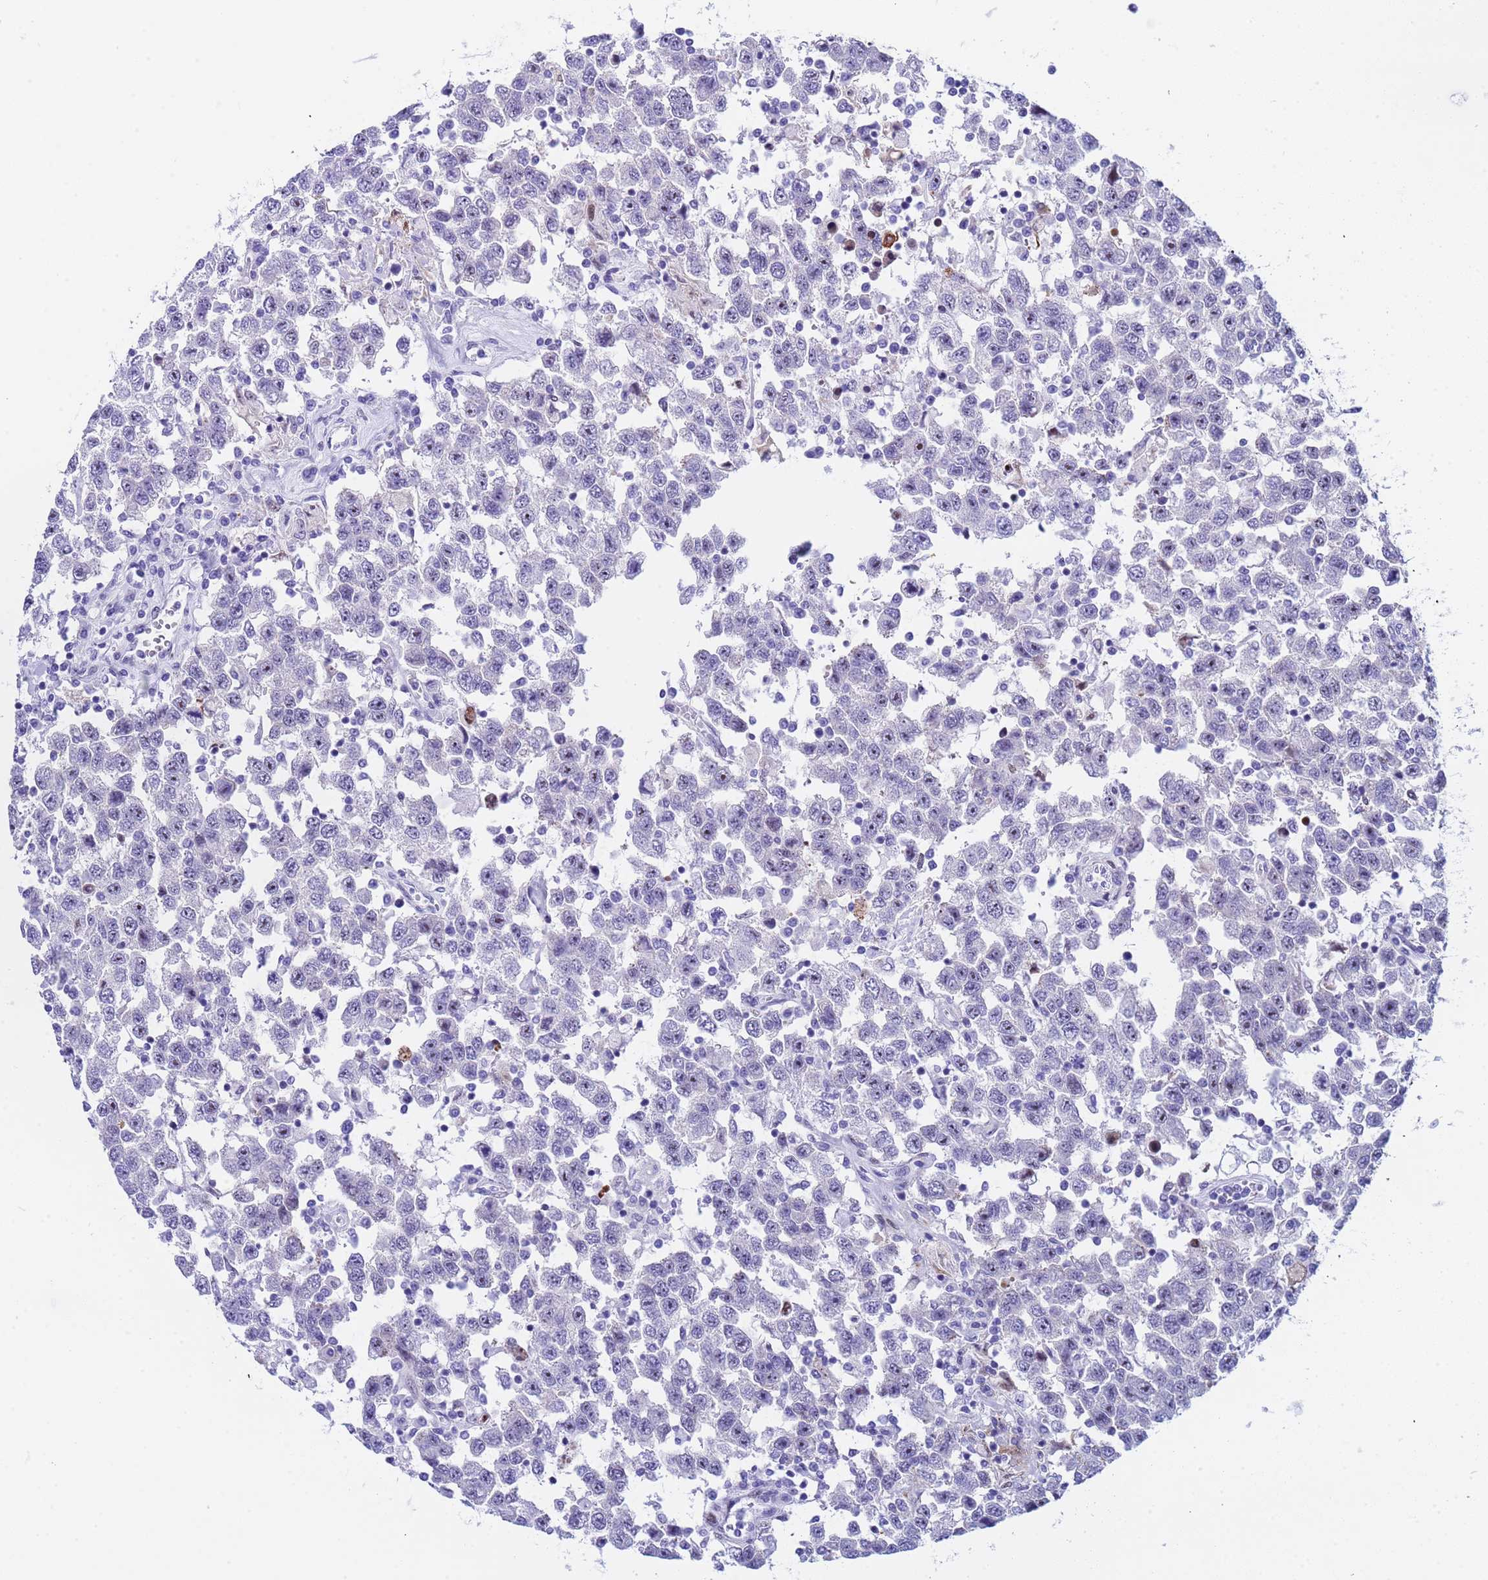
{"staining": {"intensity": "negative", "quantity": "none", "location": "none"}, "tissue": "testis cancer", "cell_type": "Tumor cells", "image_type": "cancer", "snomed": [{"axis": "morphology", "description": "Seminoma, NOS"}, {"axis": "topography", "description": "Testis"}], "caption": "The immunohistochemistry micrograph has no significant staining in tumor cells of testis seminoma tissue.", "gene": "POP5", "patient": {"sex": "male", "age": 41}}